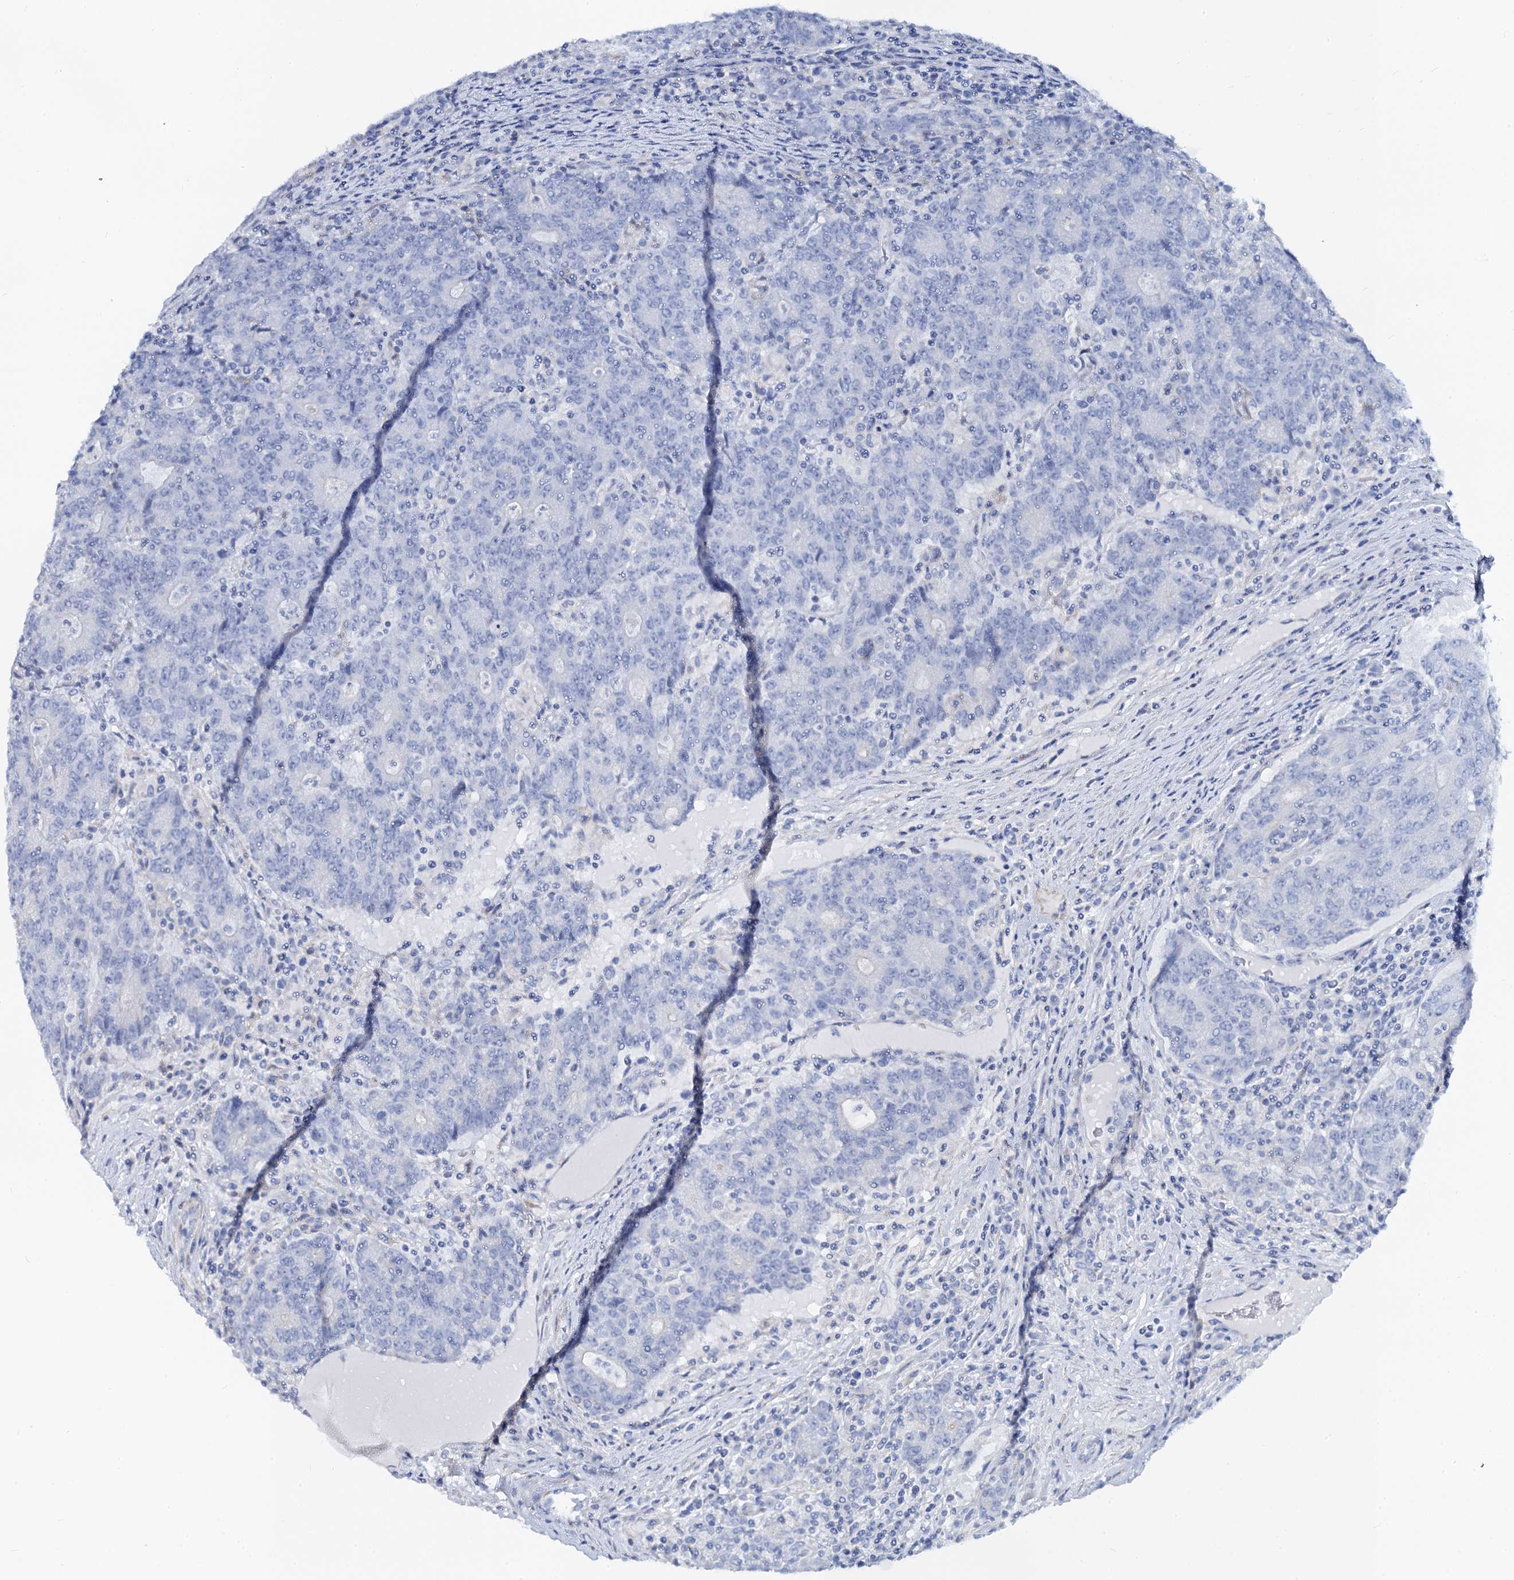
{"staining": {"intensity": "negative", "quantity": "none", "location": "none"}, "tissue": "colorectal cancer", "cell_type": "Tumor cells", "image_type": "cancer", "snomed": [{"axis": "morphology", "description": "Adenocarcinoma, NOS"}, {"axis": "topography", "description": "Colon"}], "caption": "Adenocarcinoma (colorectal) was stained to show a protein in brown. There is no significant staining in tumor cells. The staining is performed using DAB brown chromogen with nuclei counter-stained in using hematoxylin.", "gene": "RBP3", "patient": {"sex": "female", "age": 75}}